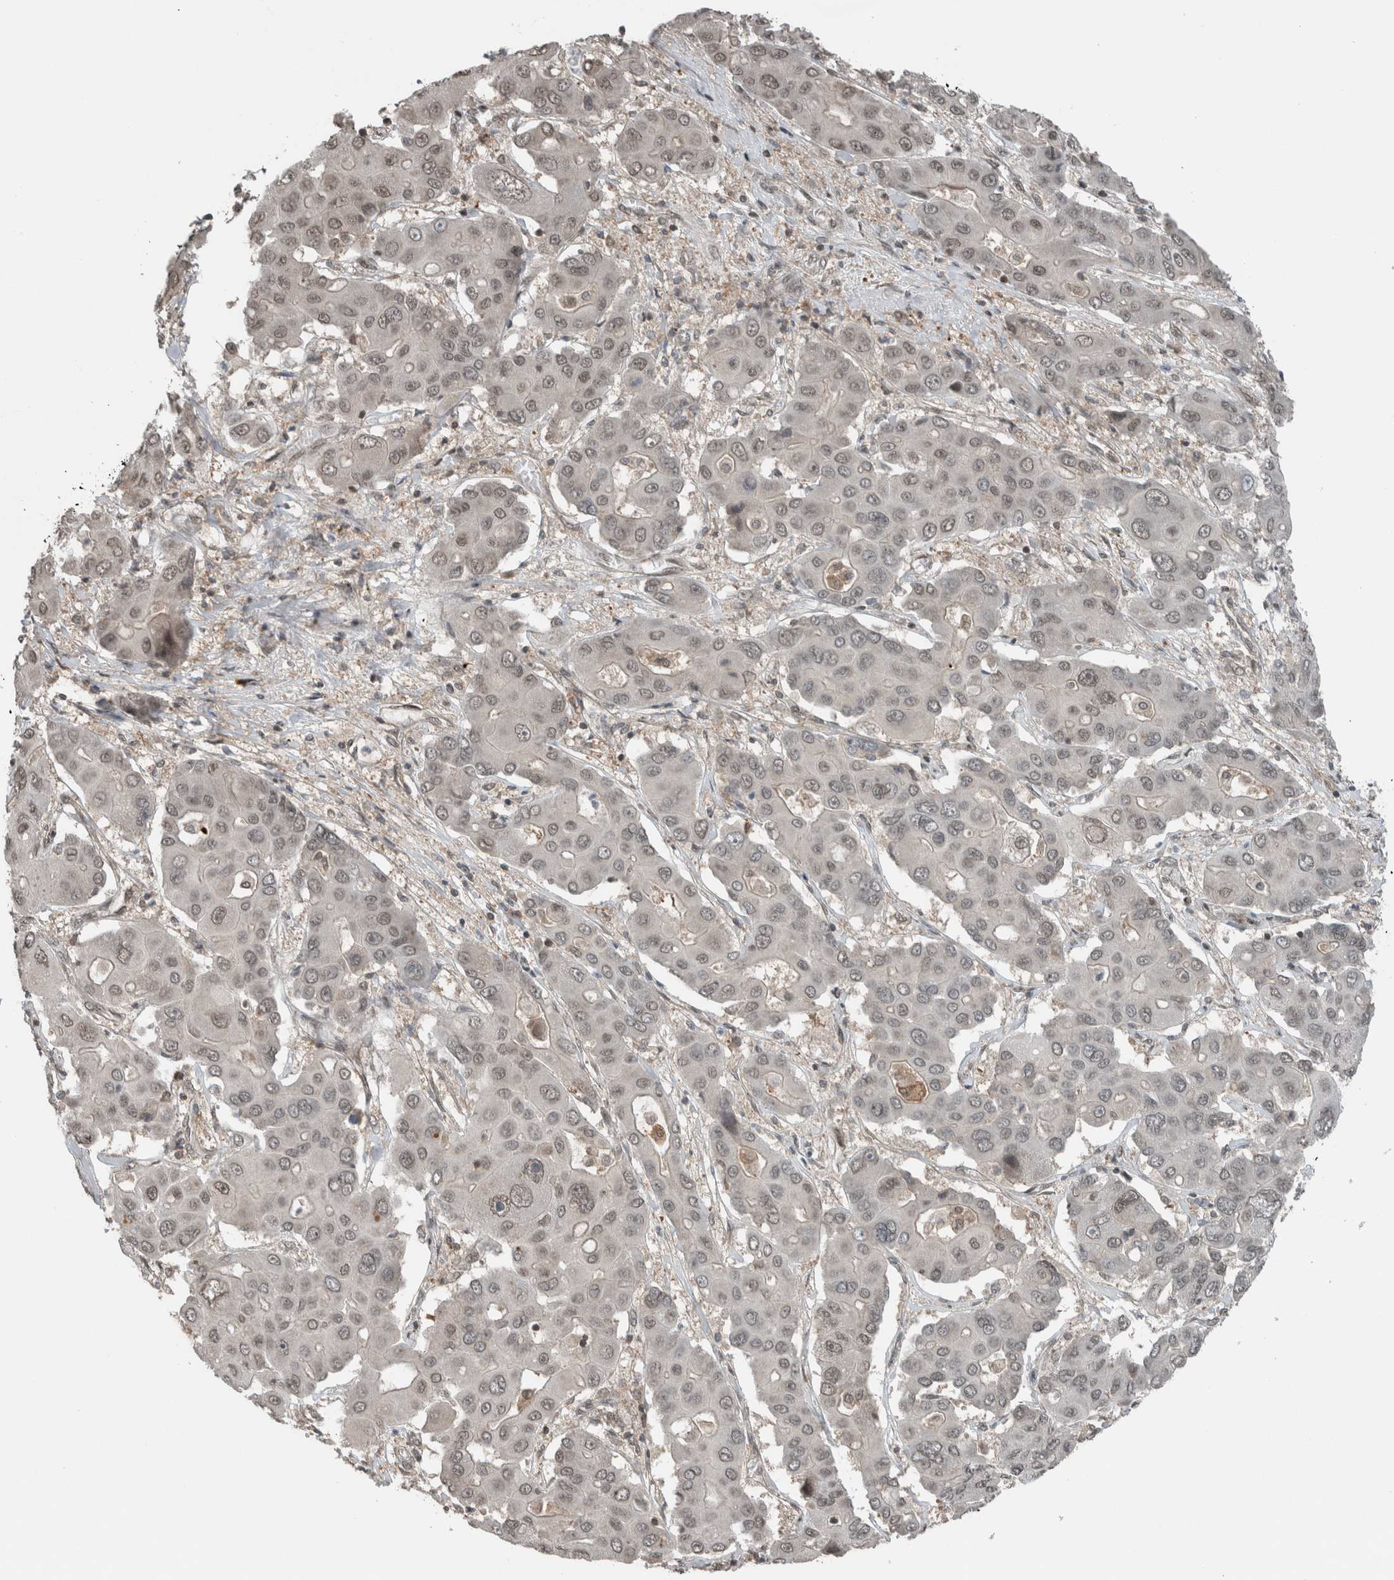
{"staining": {"intensity": "negative", "quantity": "none", "location": "none"}, "tissue": "liver cancer", "cell_type": "Tumor cells", "image_type": "cancer", "snomed": [{"axis": "morphology", "description": "Cholangiocarcinoma"}, {"axis": "topography", "description": "Liver"}], "caption": "The immunohistochemistry (IHC) image has no significant staining in tumor cells of cholangiocarcinoma (liver) tissue.", "gene": "SPAG7", "patient": {"sex": "male", "age": 67}}